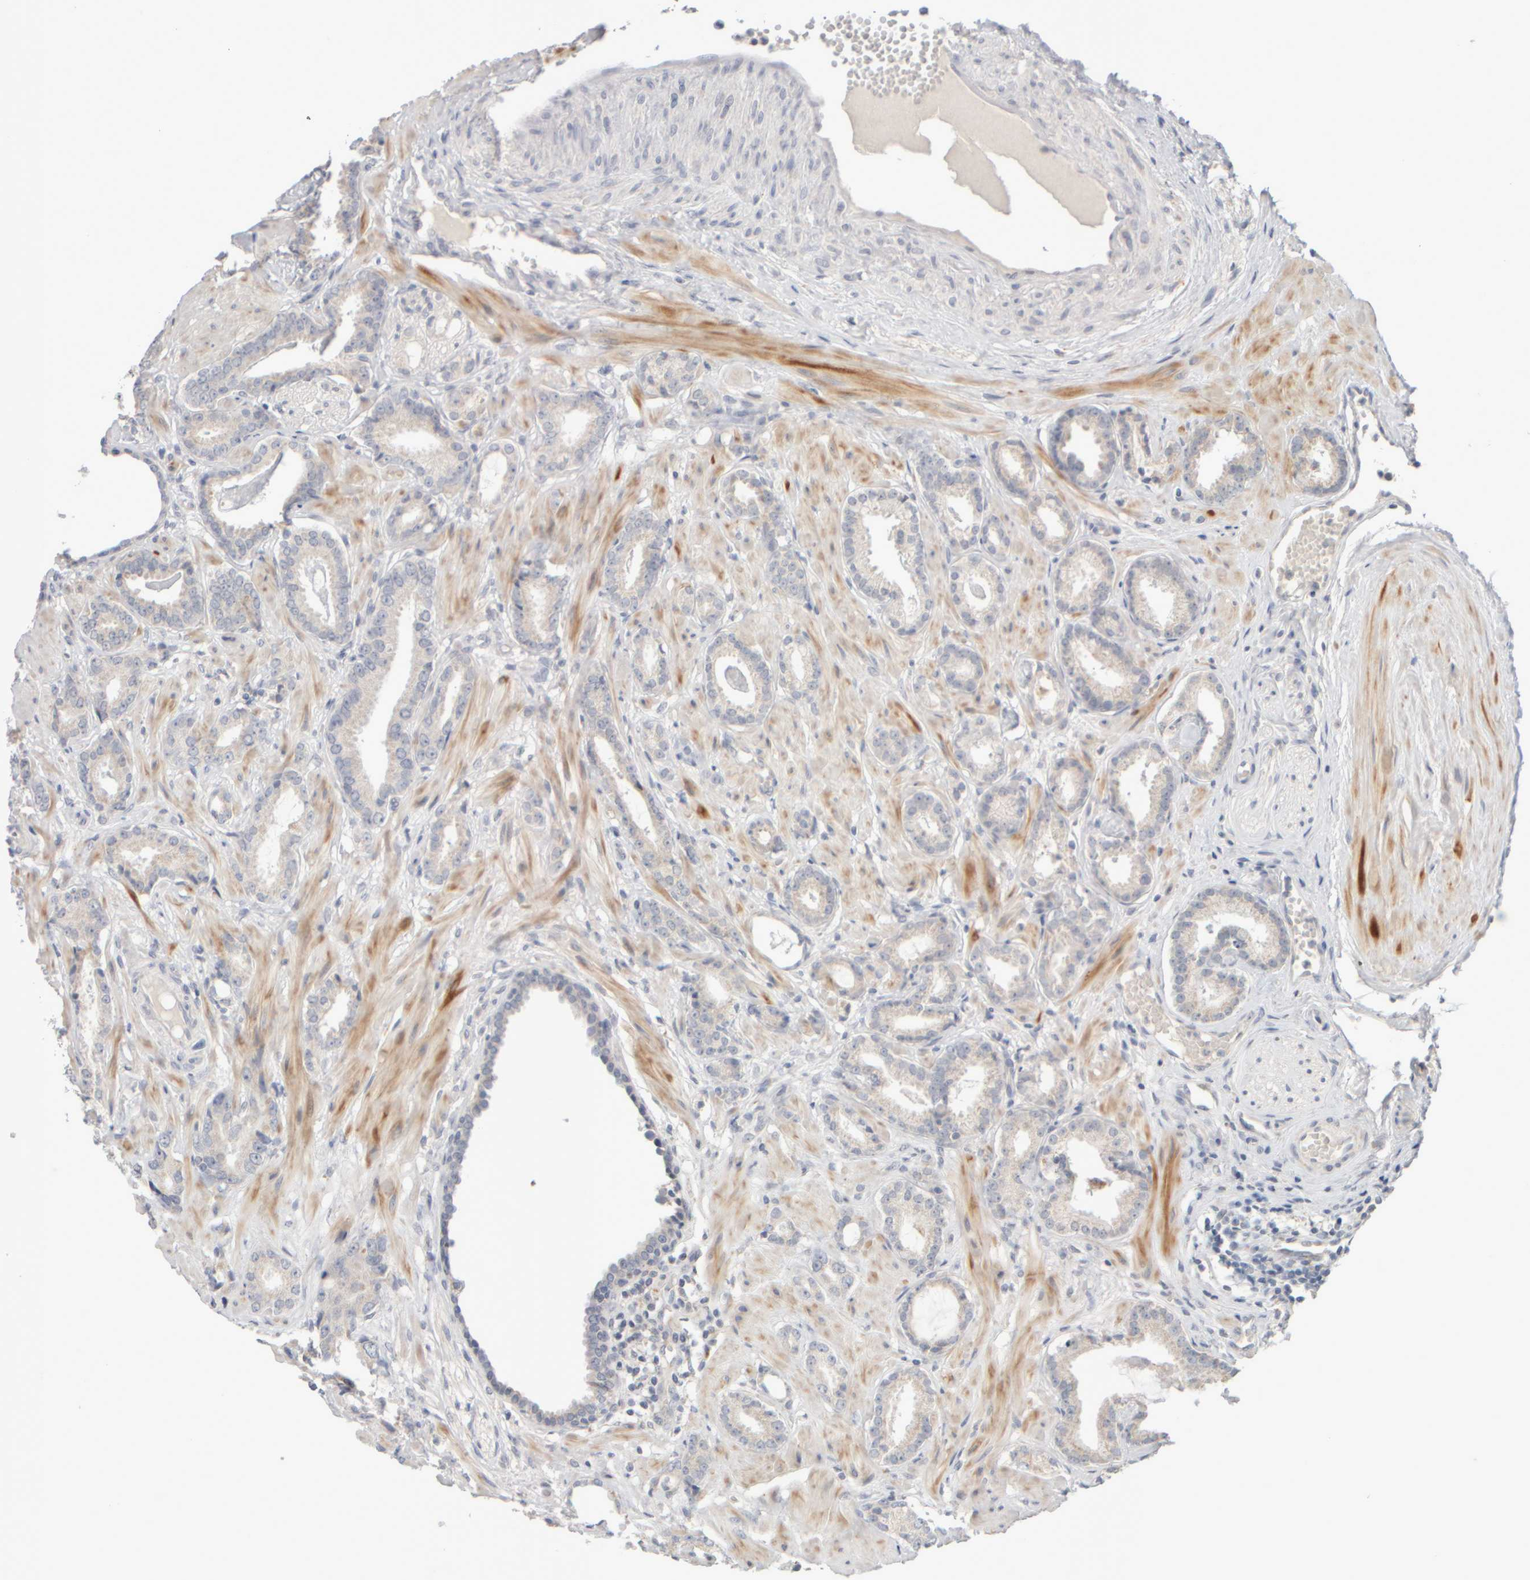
{"staining": {"intensity": "negative", "quantity": "none", "location": "none"}, "tissue": "prostate cancer", "cell_type": "Tumor cells", "image_type": "cancer", "snomed": [{"axis": "morphology", "description": "Adenocarcinoma, Low grade"}, {"axis": "topography", "description": "Prostate"}], "caption": "Immunohistochemistry micrograph of prostate cancer stained for a protein (brown), which shows no expression in tumor cells.", "gene": "ZNF112", "patient": {"sex": "male", "age": 53}}